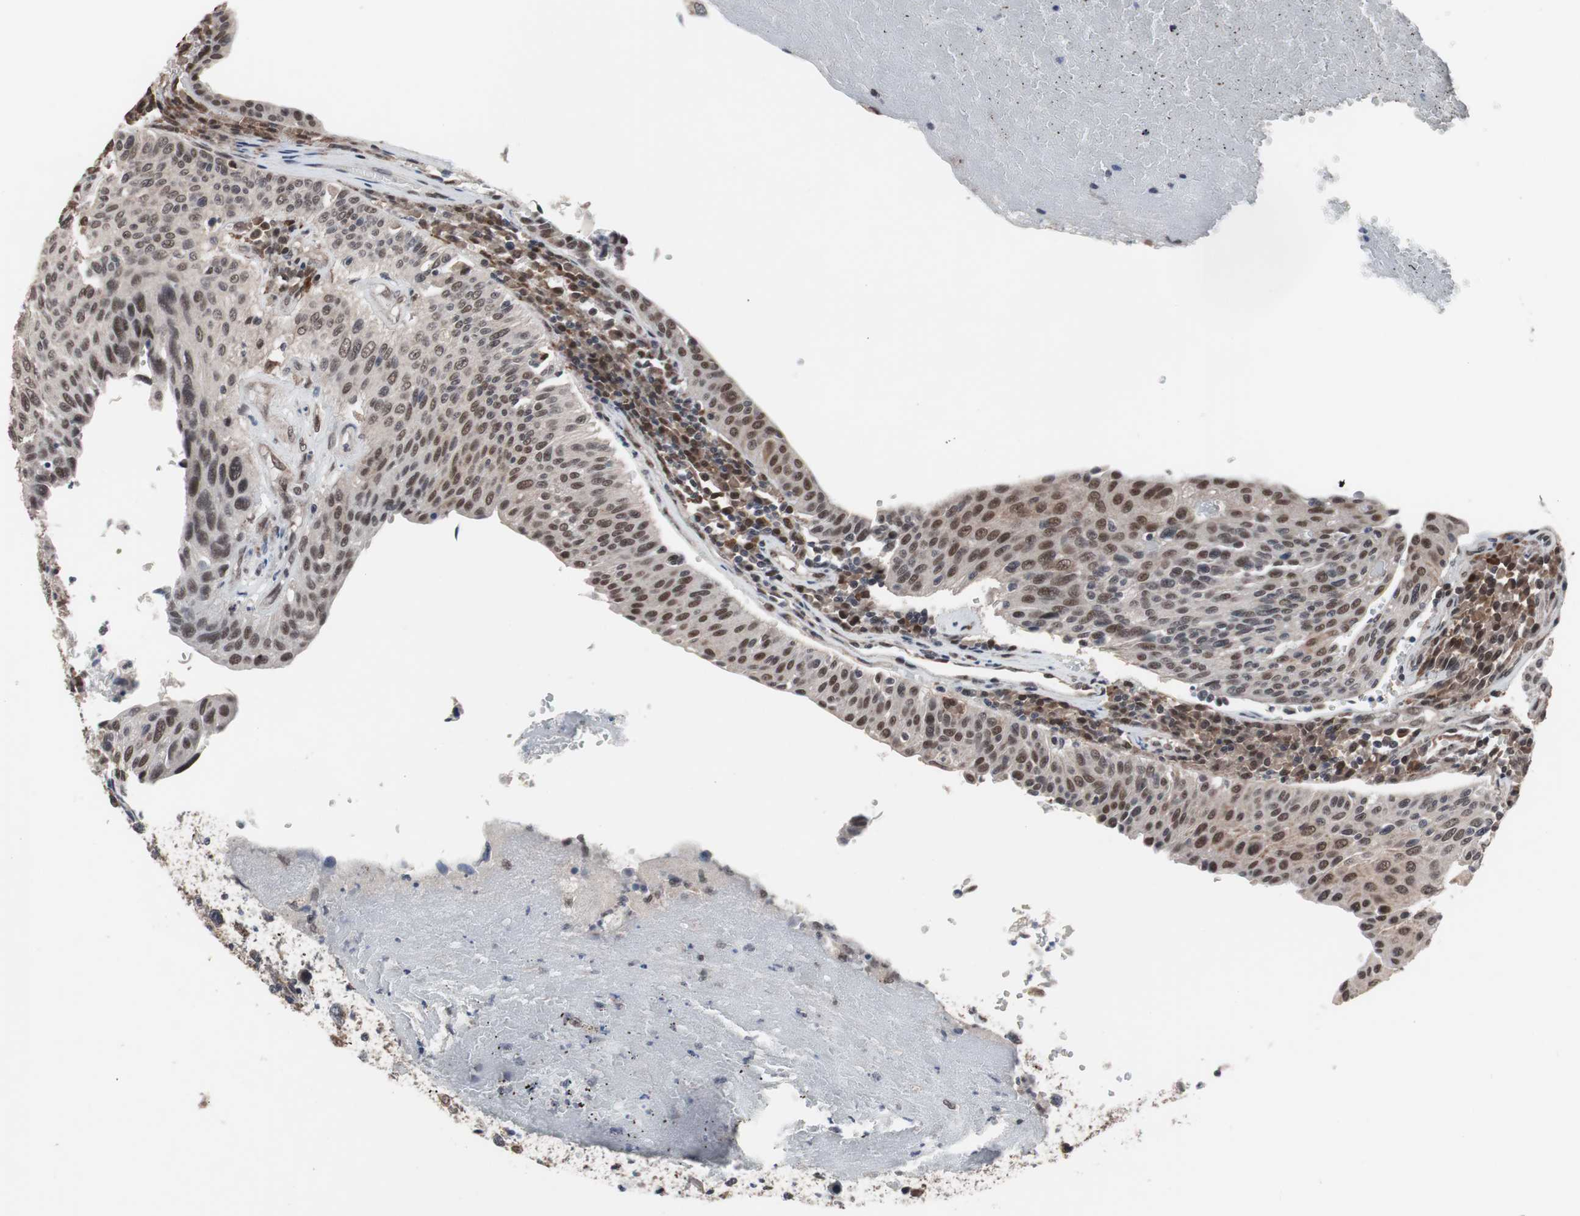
{"staining": {"intensity": "moderate", "quantity": "25%-75%", "location": "cytoplasmic/membranous,nuclear"}, "tissue": "urothelial cancer", "cell_type": "Tumor cells", "image_type": "cancer", "snomed": [{"axis": "morphology", "description": "Urothelial carcinoma, High grade"}, {"axis": "topography", "description": "Urinary bladder"}], "caption": "The micrograph shows immunohistochemical staining of urothelial carcinoma (high-grade). There is moderate cytoplasmic/membranous and nuclear staining is identified in about 25%-75% of tumor cells. (brown staining indicates protein expression, while blue staining denotes nuclei).", "gene": "GTF2F2", "patient": {"sex": "male", "age": 66}}